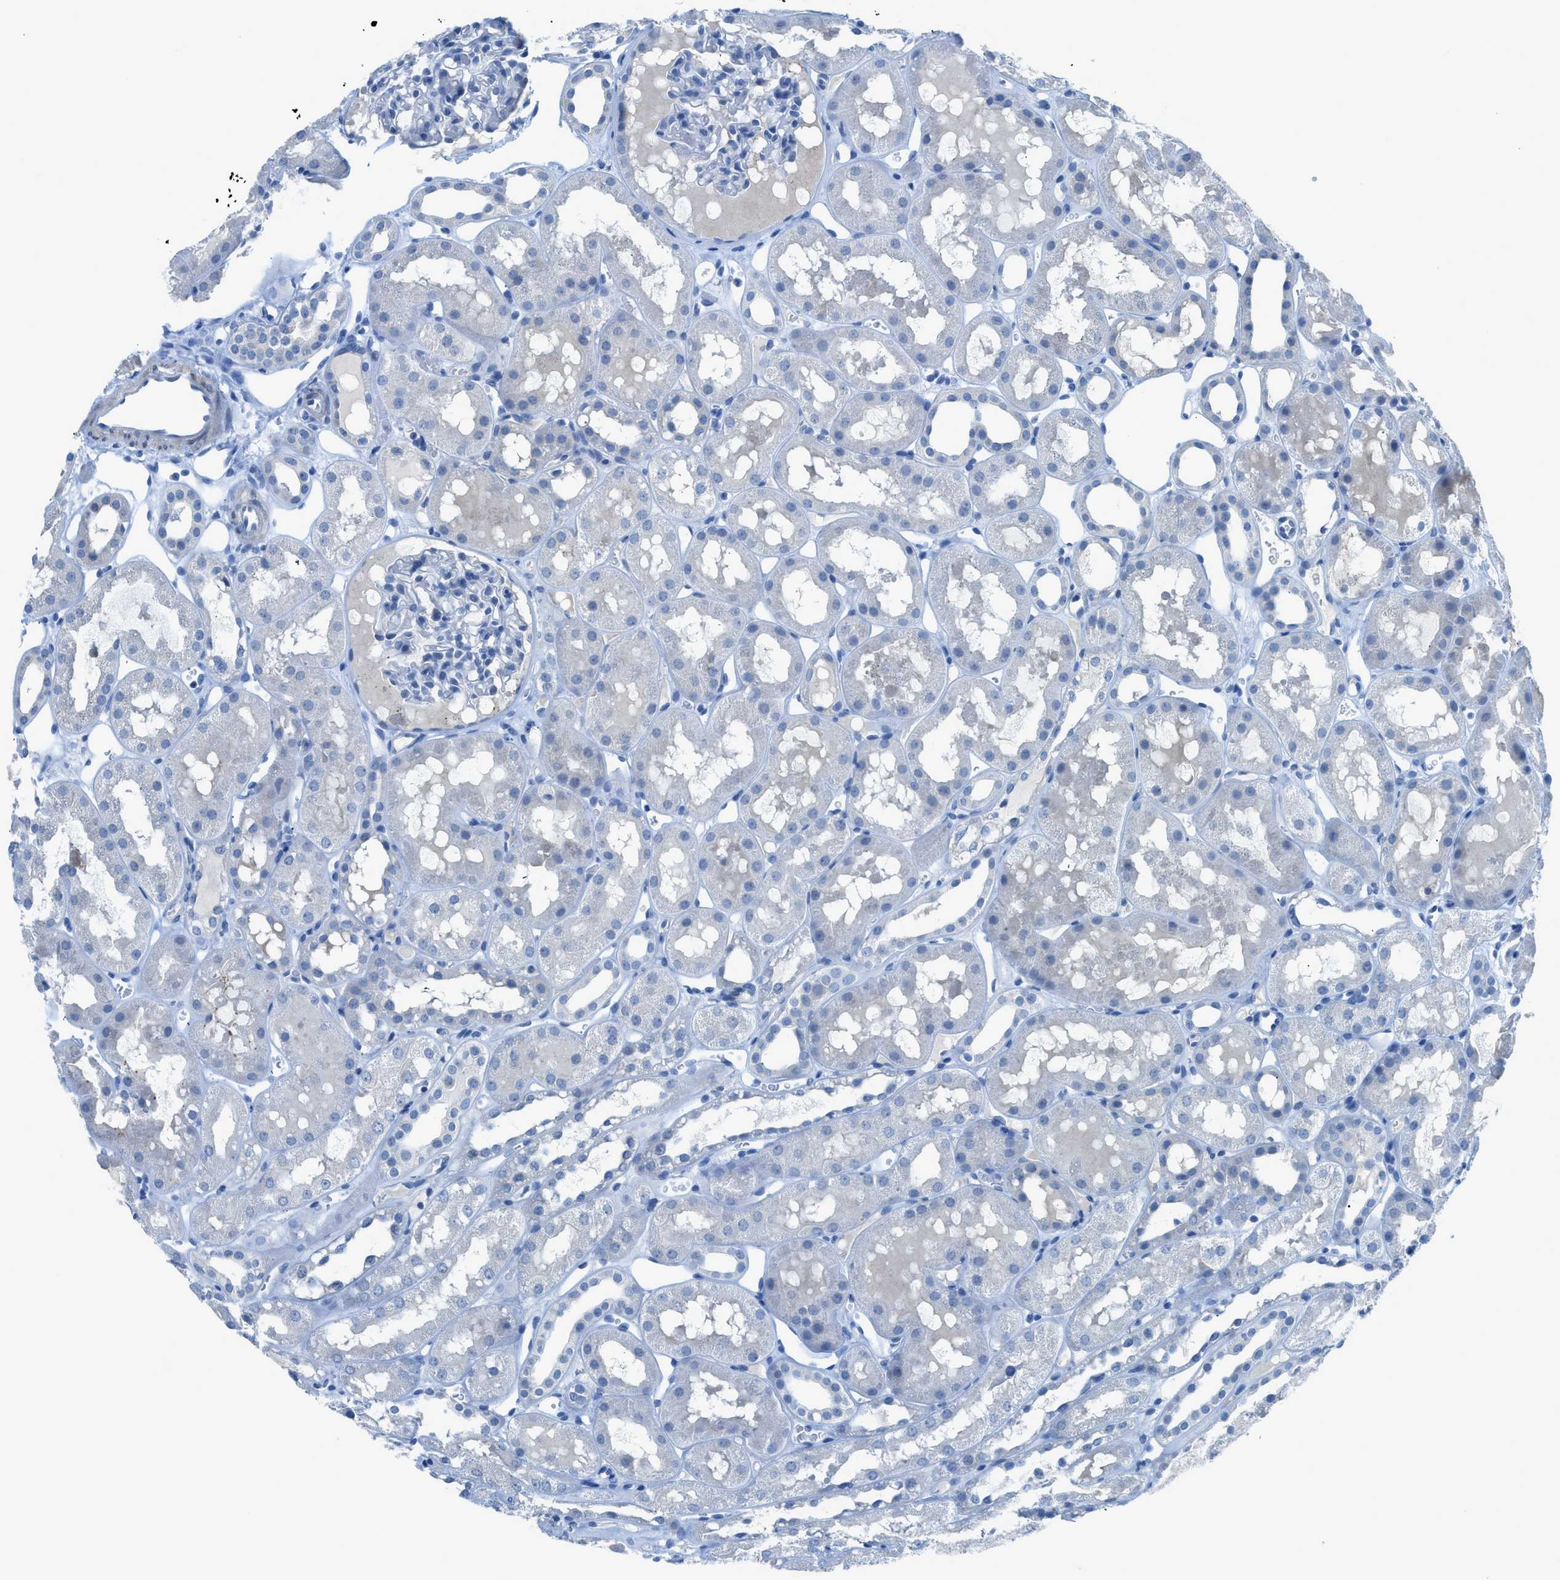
{"staining": {"intensity": "negative", "quantity": "none", "location": "none"}, "tissue": "kidney", "cell_type": "Cells in glomeruli", "image_type": "normal", "snomed": [{"axis": "morphology", "description": "Normal tissue, NOS"}, {"axis": "topography", "description": "Kidney"}, {"axis": "topography", "description": "Urinary bladder"}], "caption": "This image is of benign kidney stained with immunohistochemistry to label a protein in brown with the nuclei are counter-stained blue. There is no expression in cells in glomeruli. The staining was performed using DAB (3,3'-diaminobenzidine) to visualize the protein expression in brown, while the nuclei were stained in blue with hematoxylin (Magnification: 20x).", "gene": "ACAN", "patient": {"sex": "male", "age": 16}}